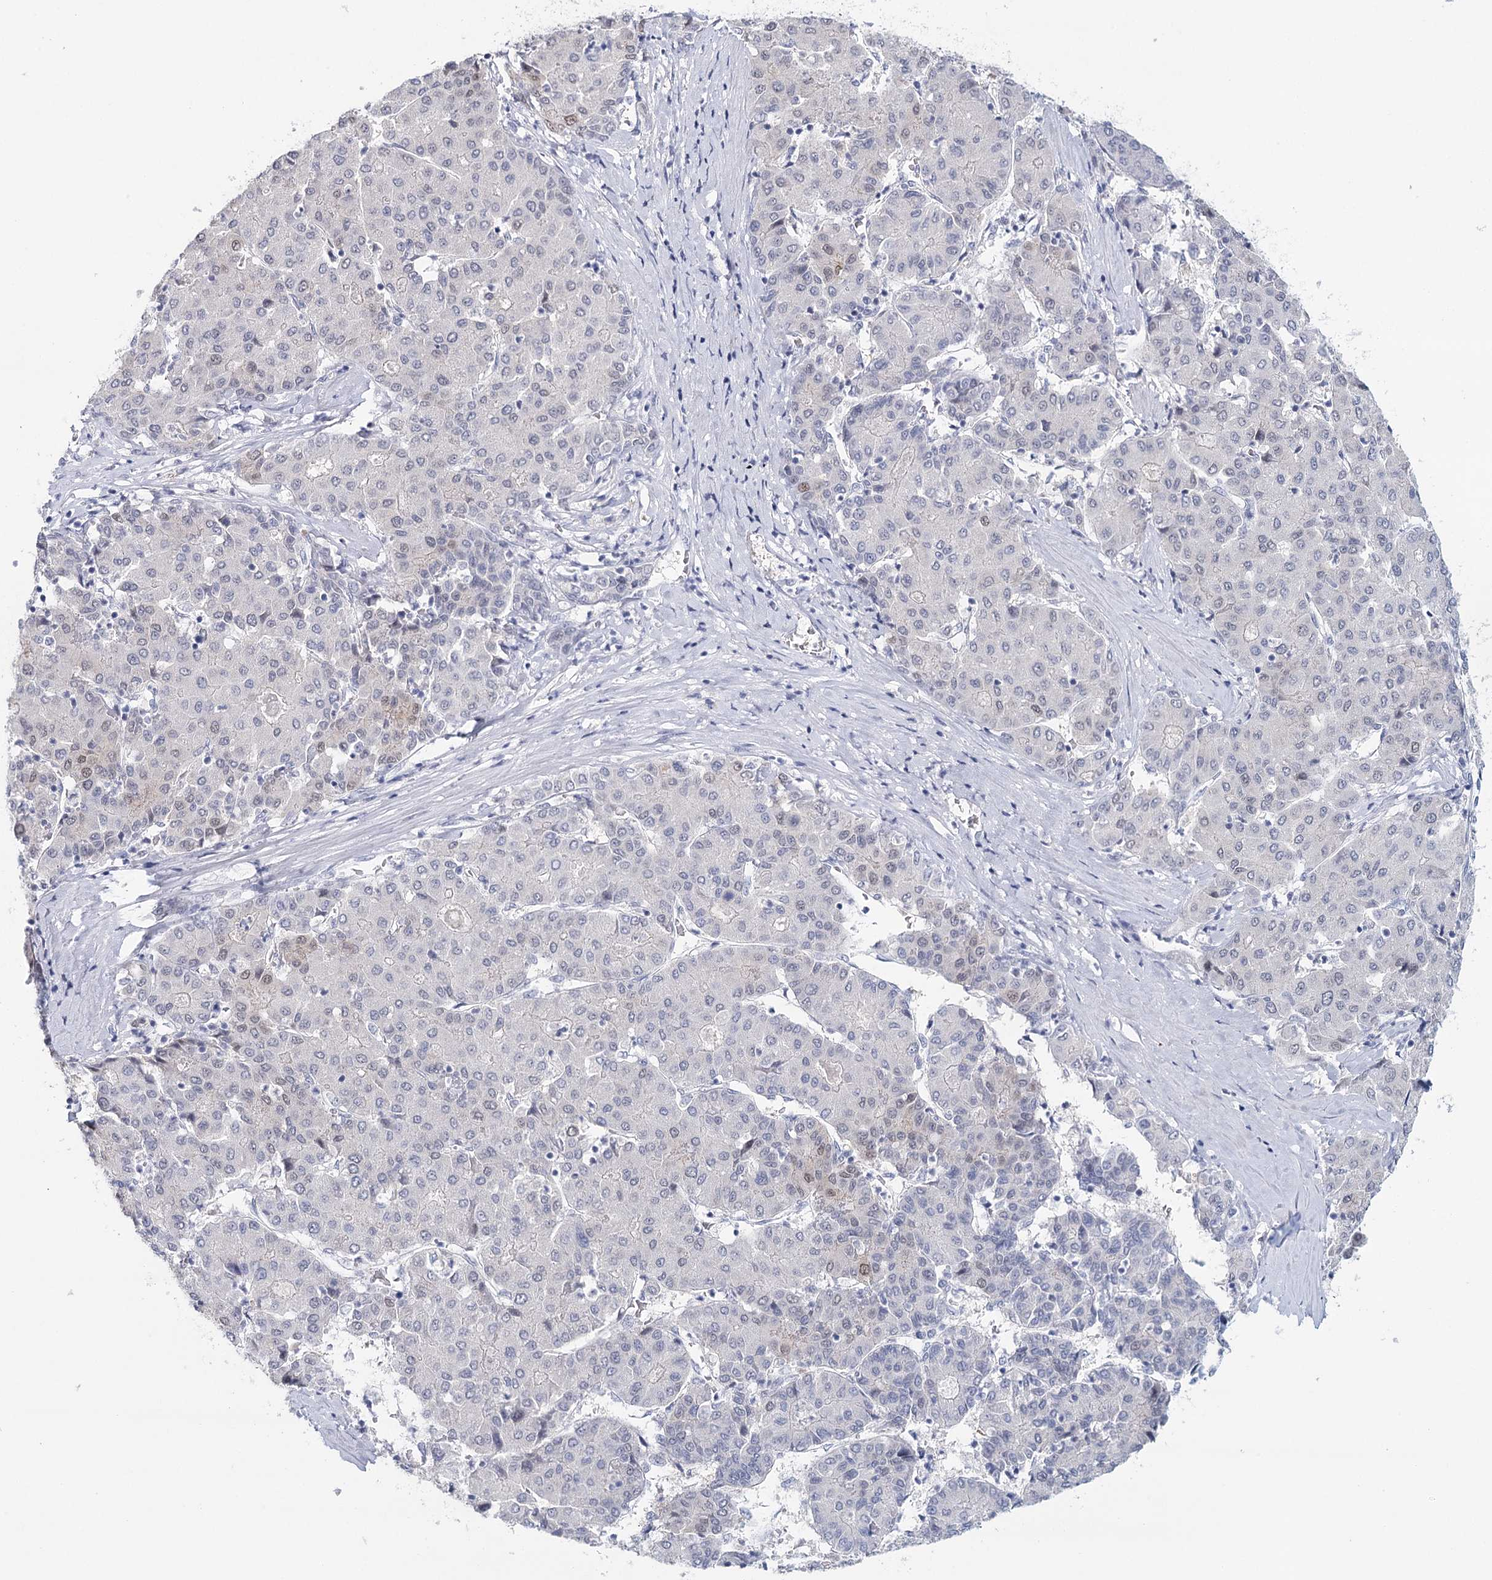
{"staining": {"intensity": "negative", "quantity": "none", "location": "none"}, "tissue": "liver cancer", "cell_type": "Tumor cells", "image_type": "cancer", "snomed": [{"axis": "morphology", "description": "Carcinoma, Hepatocellular, NOS"}, {"axis": "topography", "description": "Liver"}], "caption": "Tumor cells are negative for brown protein staining in hepatocellular carcinoma (liver).", "gene": "HSPA4L", "patient": {"sex": "male", "age": 65}}